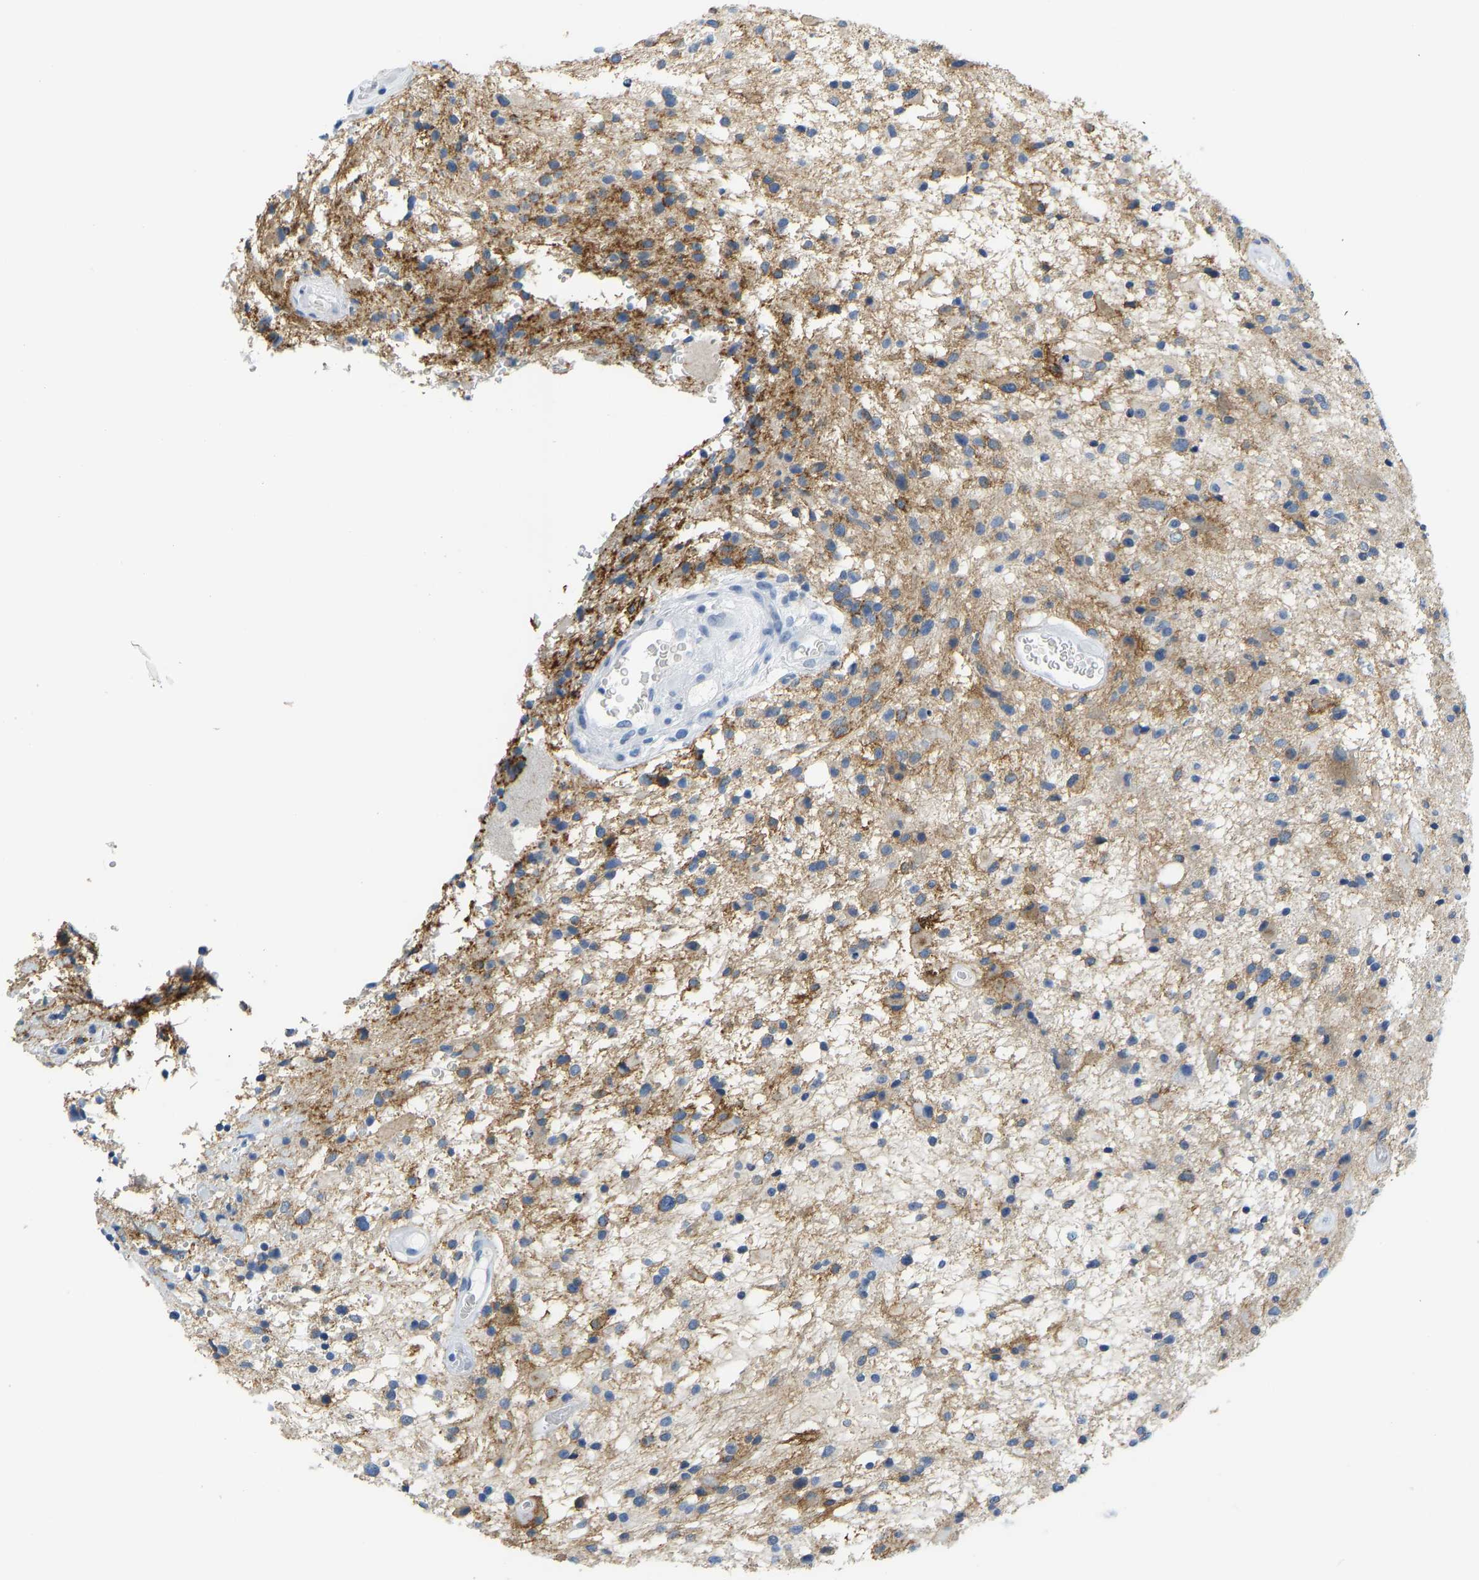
{"staining": {"intensity": "moderate", "quantity": ">75%", "location": "cytoplasmic/membranous"}, "tissue": "glioma", "cell_type": "Tumor cells", "image_type": "cancer", "snomed": [{"axis": "morphology", "description": "Glioma, malignant, High grade"}, {"axis": "topography", "description": "Brain"}], "caption": "Moderate cytoplasmic/membranous positivity for a protein is seen in about >75% of tumor cells of glioma using immunohistochemistry (IHC).", "gene": "SERPINB3", "patient": {"sex": "male", "age": 33}}